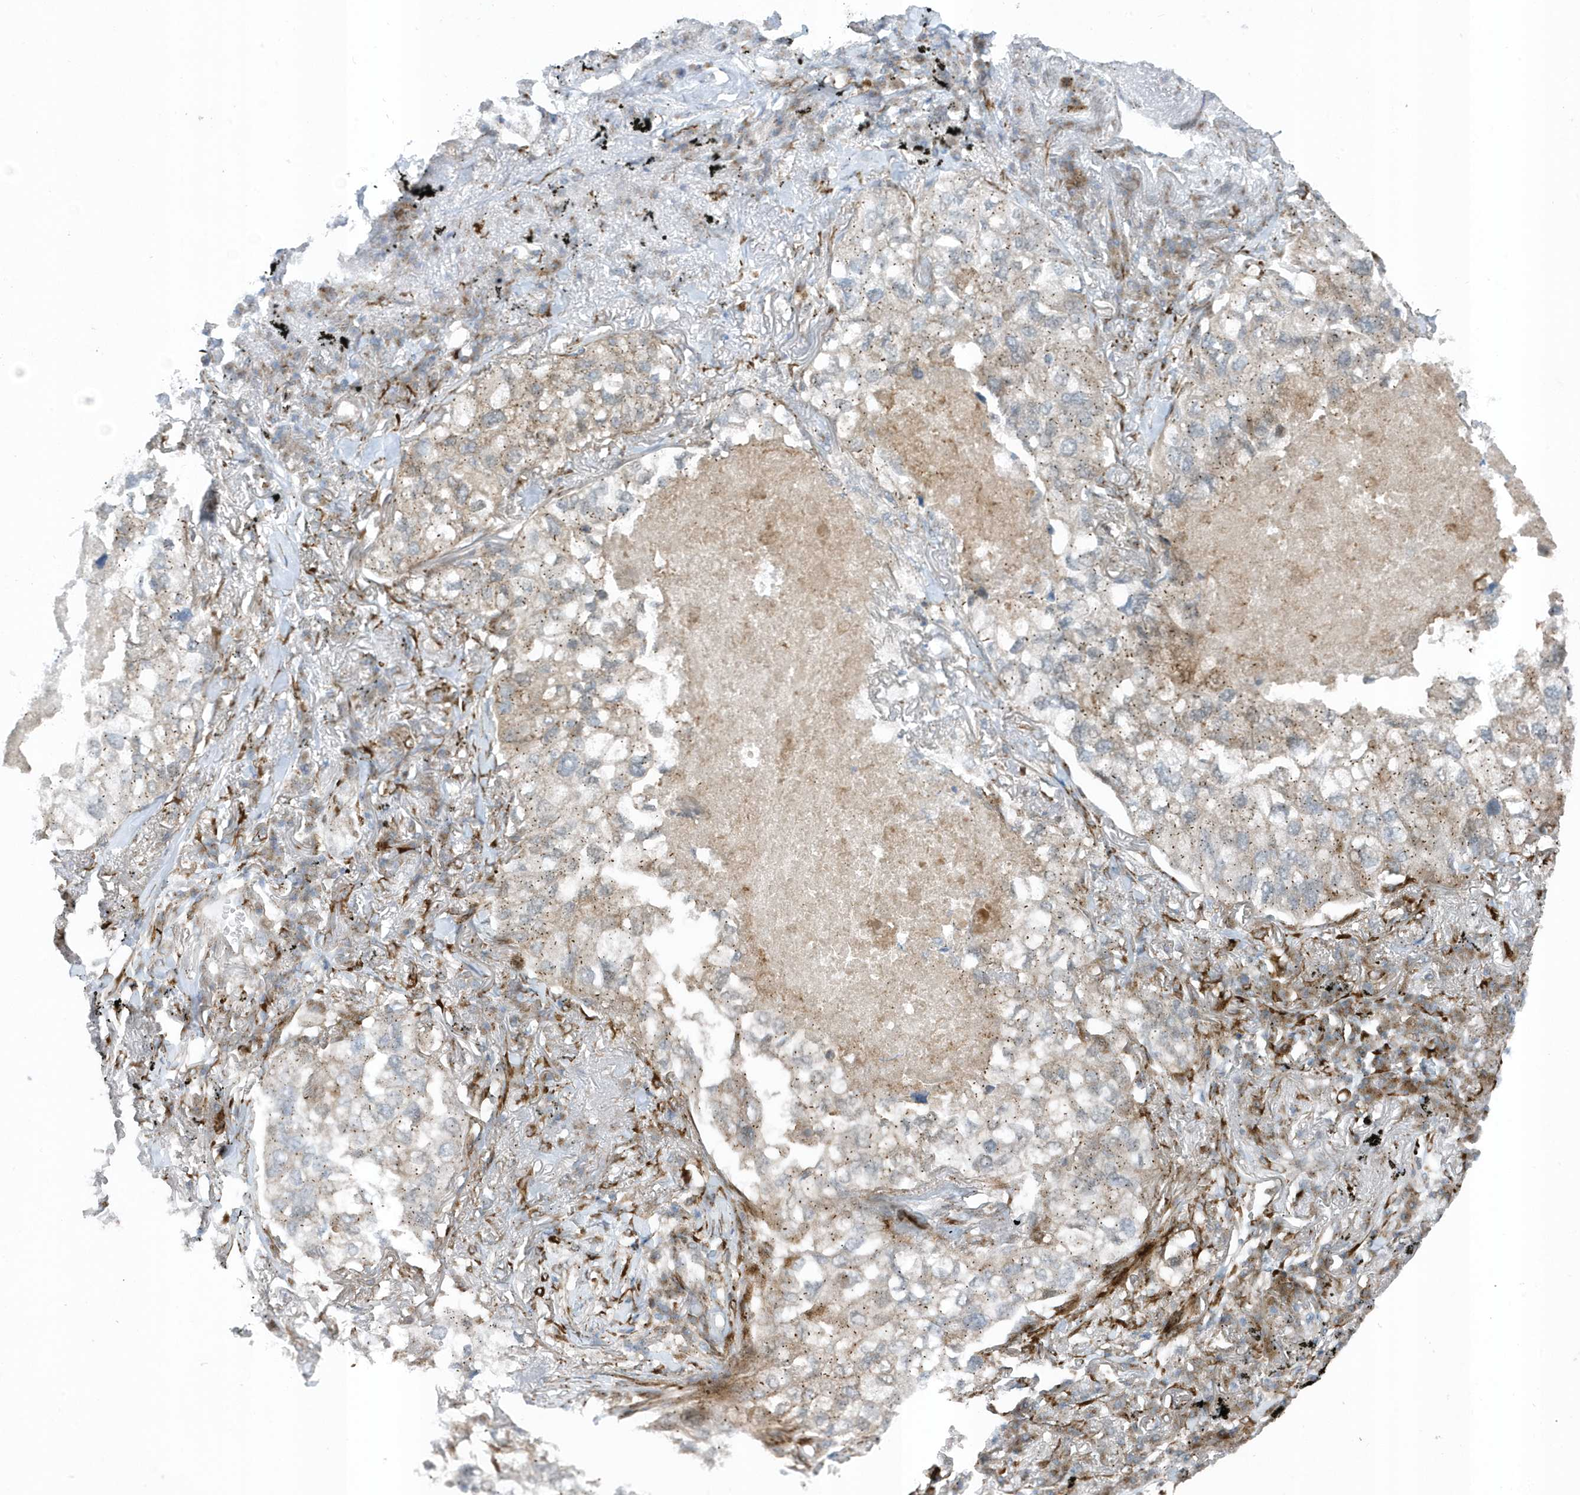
{"staining": {"intensity": "moderate", "quantity": "25%-75%", "location": "cytoplasmic/membranous"}, "tissue": "lung cancer", "cell_type": "Tumor cells", "image_type": "cancer", "snomed": [{"axis": "morphology", "description": "Adenocarcinoma, NOS"}, {"axis": "topography", "description": "Lung"}], "caption": "A micrograph of lung cancer (adenocarcinoma) stained for a protein displays moderate cytoplasmic/membranous brown staining in tumor cells. The staining is performed using DAB (3,3'-diaminobenzidine) brown chromogen to label protein expression. The nuclei are counter-stained blue using hematoxylin.", "gene": "FAM98A", "patient": {"sex": "male", "age": 65}}